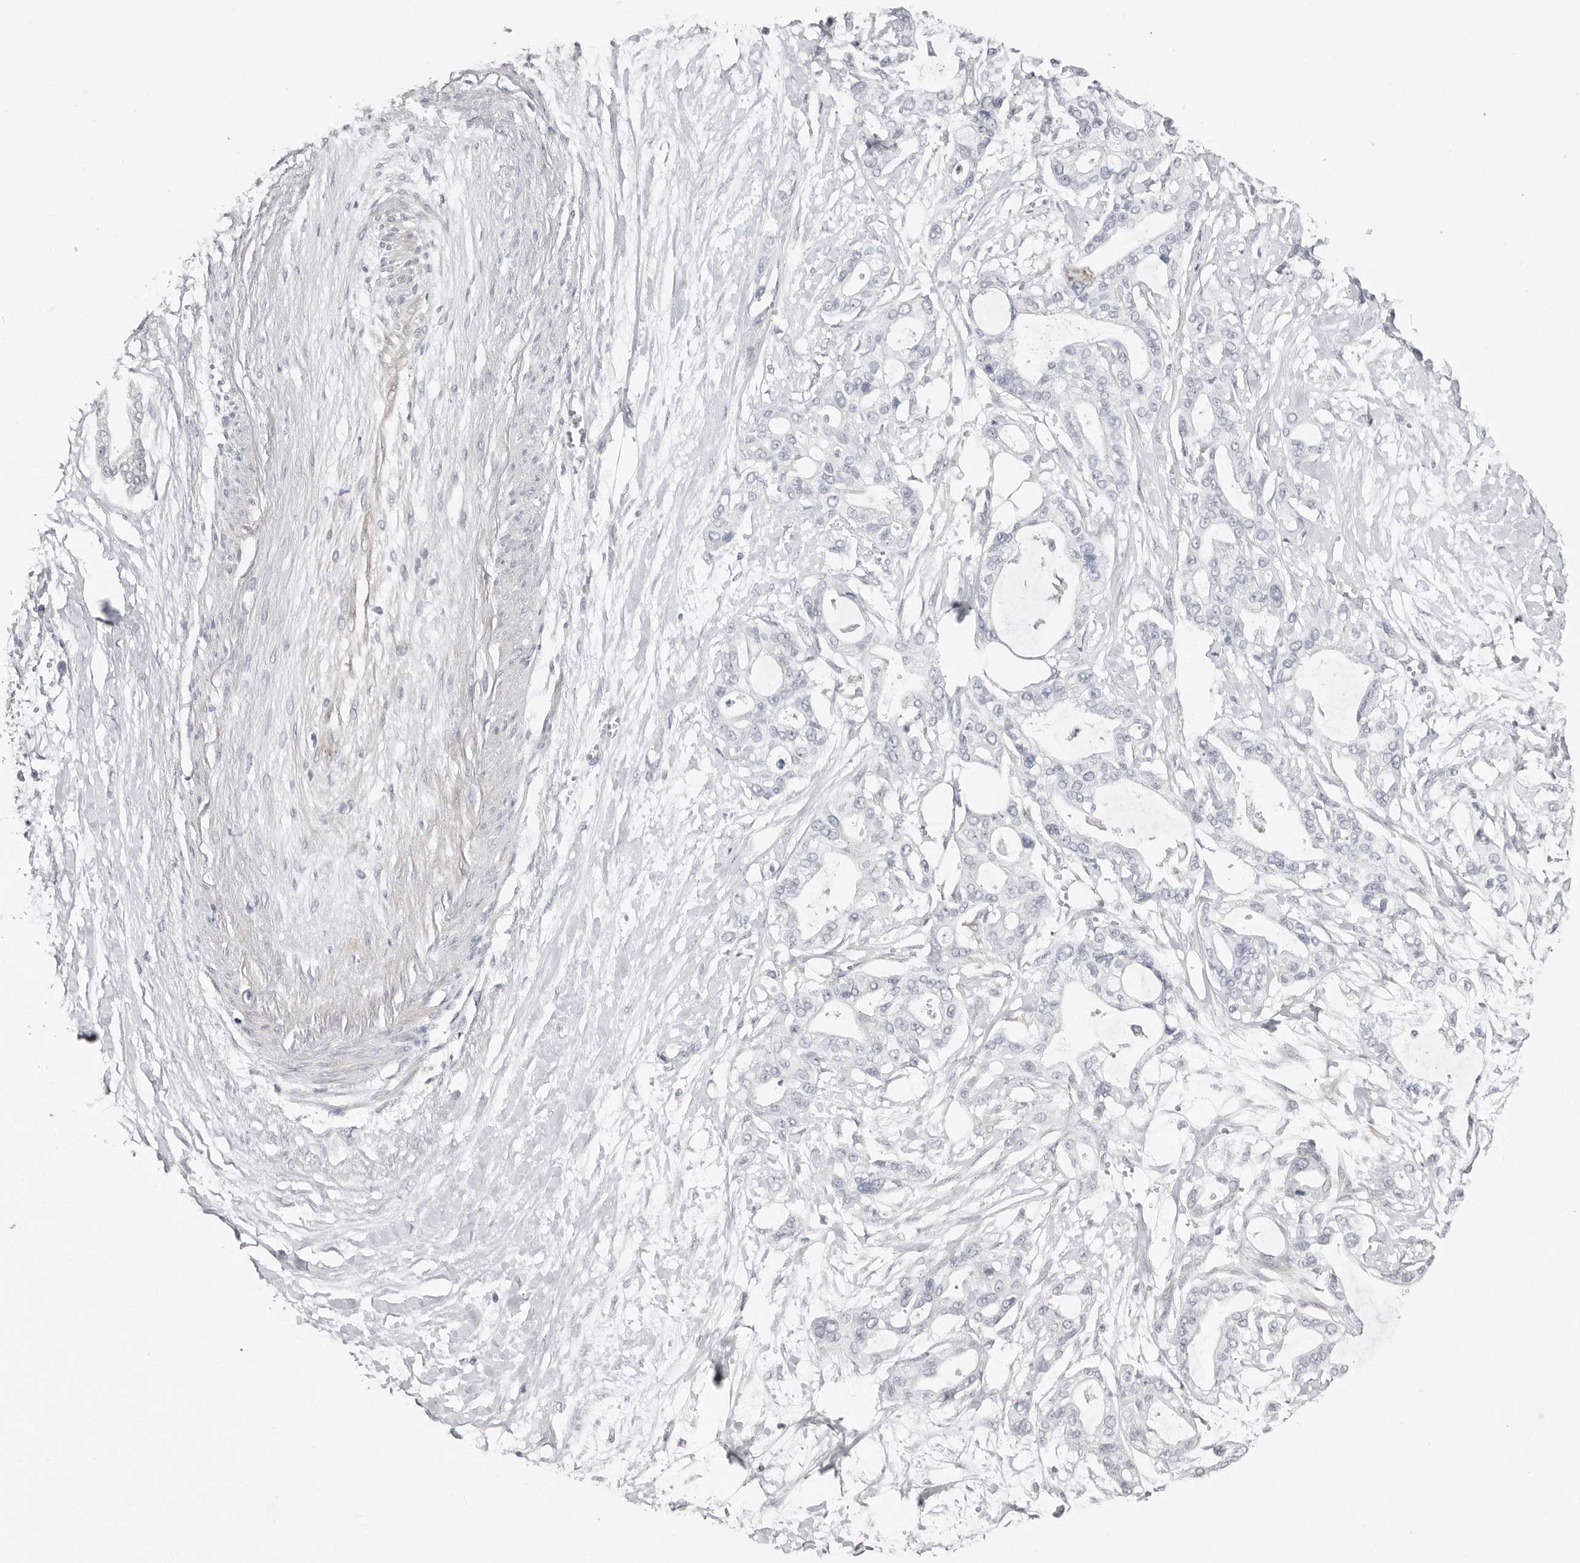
{"staining": {"intensity": "negative", "quantity": "none", "location": "none"}, "tissue": "pancreatic cancer", "cell_type": "Tumor cells", "image_type": "cancer", "snomed": [{"axis": "morphology", "description": "Adenocarcinoma, NOS"}, {"axis": "topography", "description": "Pancreas"}], "caption": "Tumor cells are negative for protein expression in human pancreatic cancer.", "gene": "ASRGL1", "patient": {"sex": "male", "age": 68}}